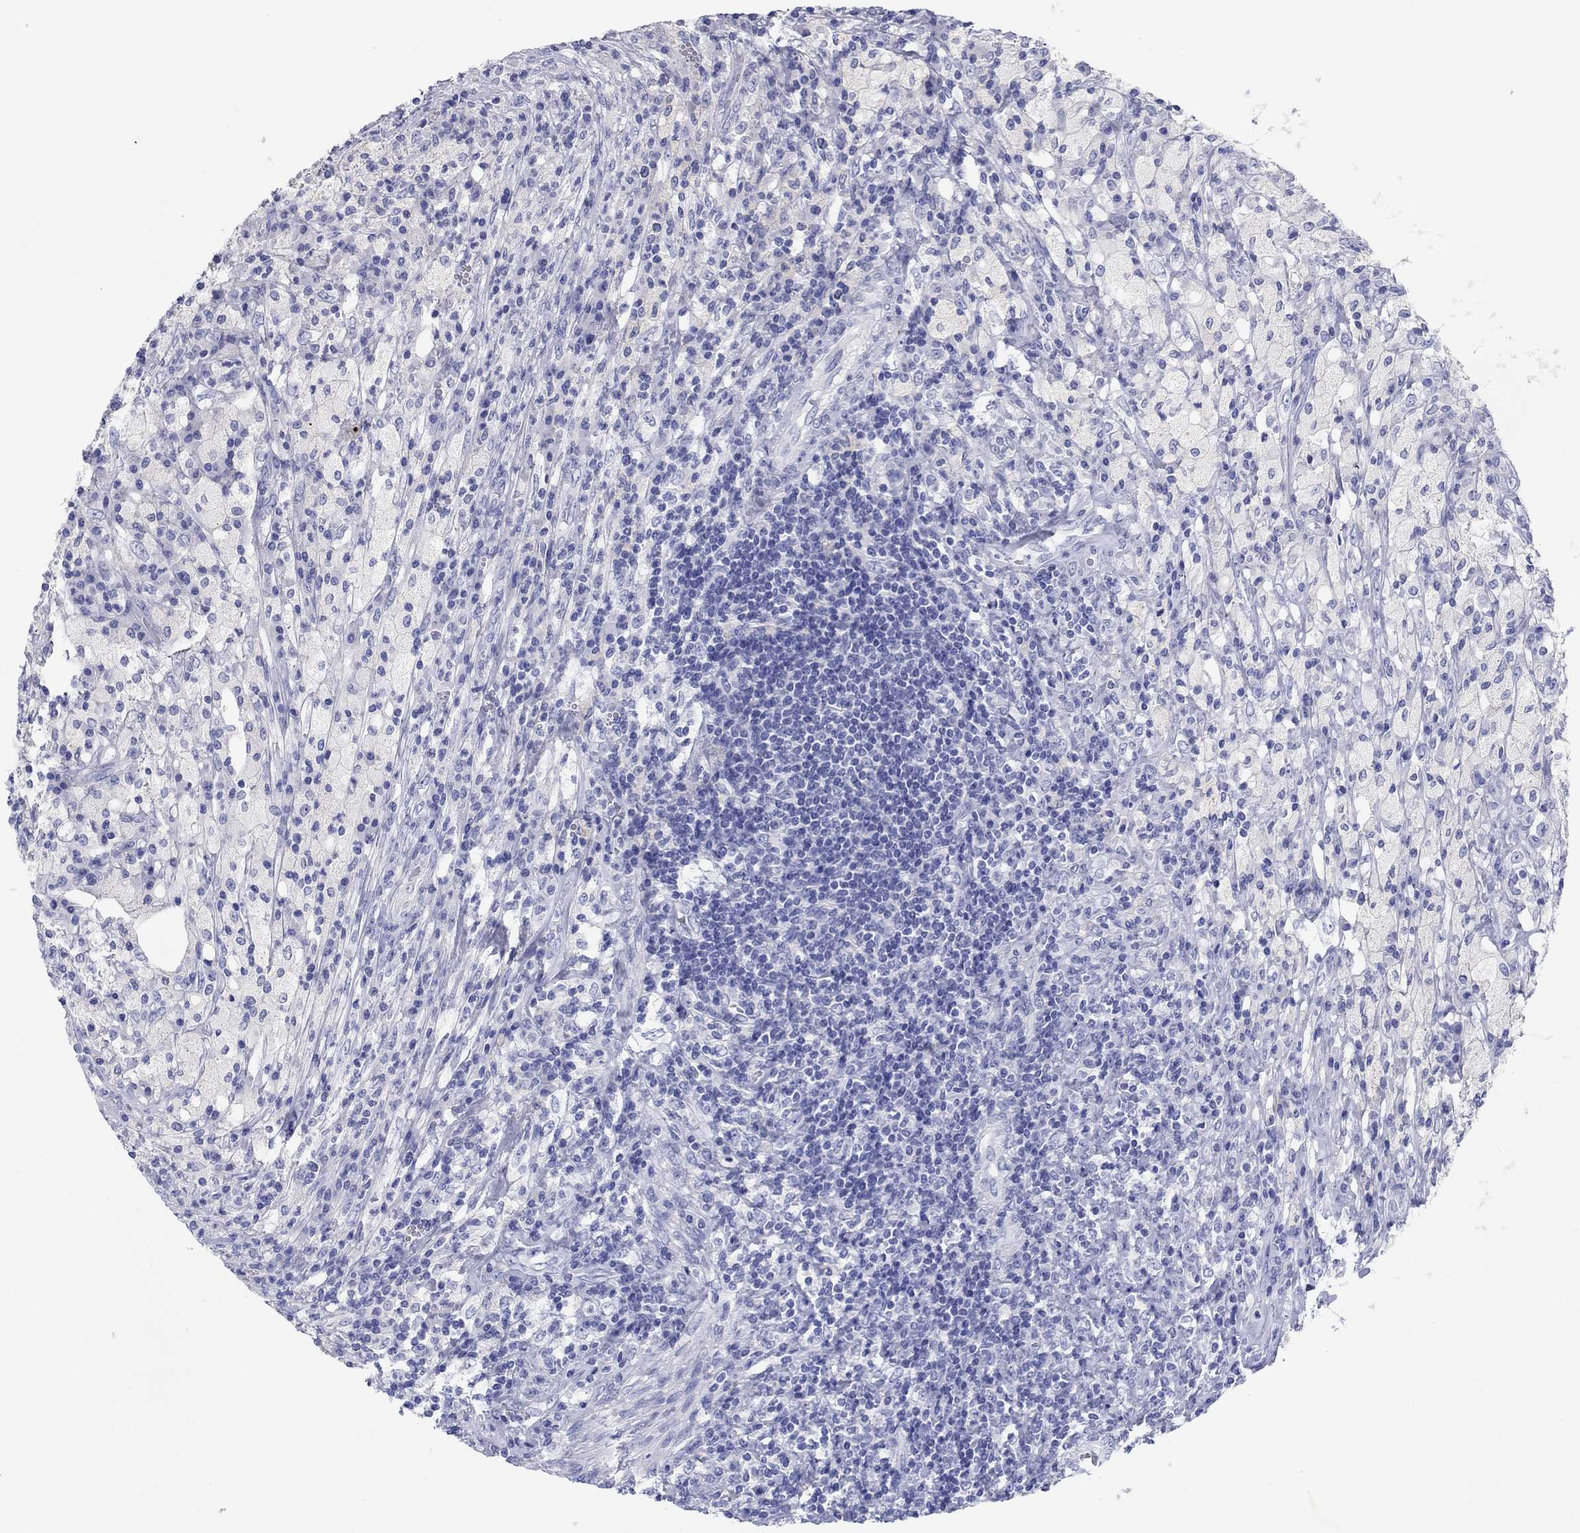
{"staining": {"intensity": "negative", "quantity": "none", "location": "none"}, "tissue": "testis cancer", "cell_type": "Tumor cells", "image_type": "cancer", "snomed": [{"axis": "morphology", "description": "Necrosis, NOS"}, {"axis": "morphology", "description": "Carcinoma, Embryonal, NOS"}, {"axis": "topography", "description": "Testis"}], "caption": "There is no significant staining in tumor cells of testis cancer. The staining is performed using DAB (3,3'-diaminobenzidine) brown chromogen with nuclei counter-stained in using hematoxylin.", "gene": "ERICH3", "patient": {"sex": "male", "age": 19}}